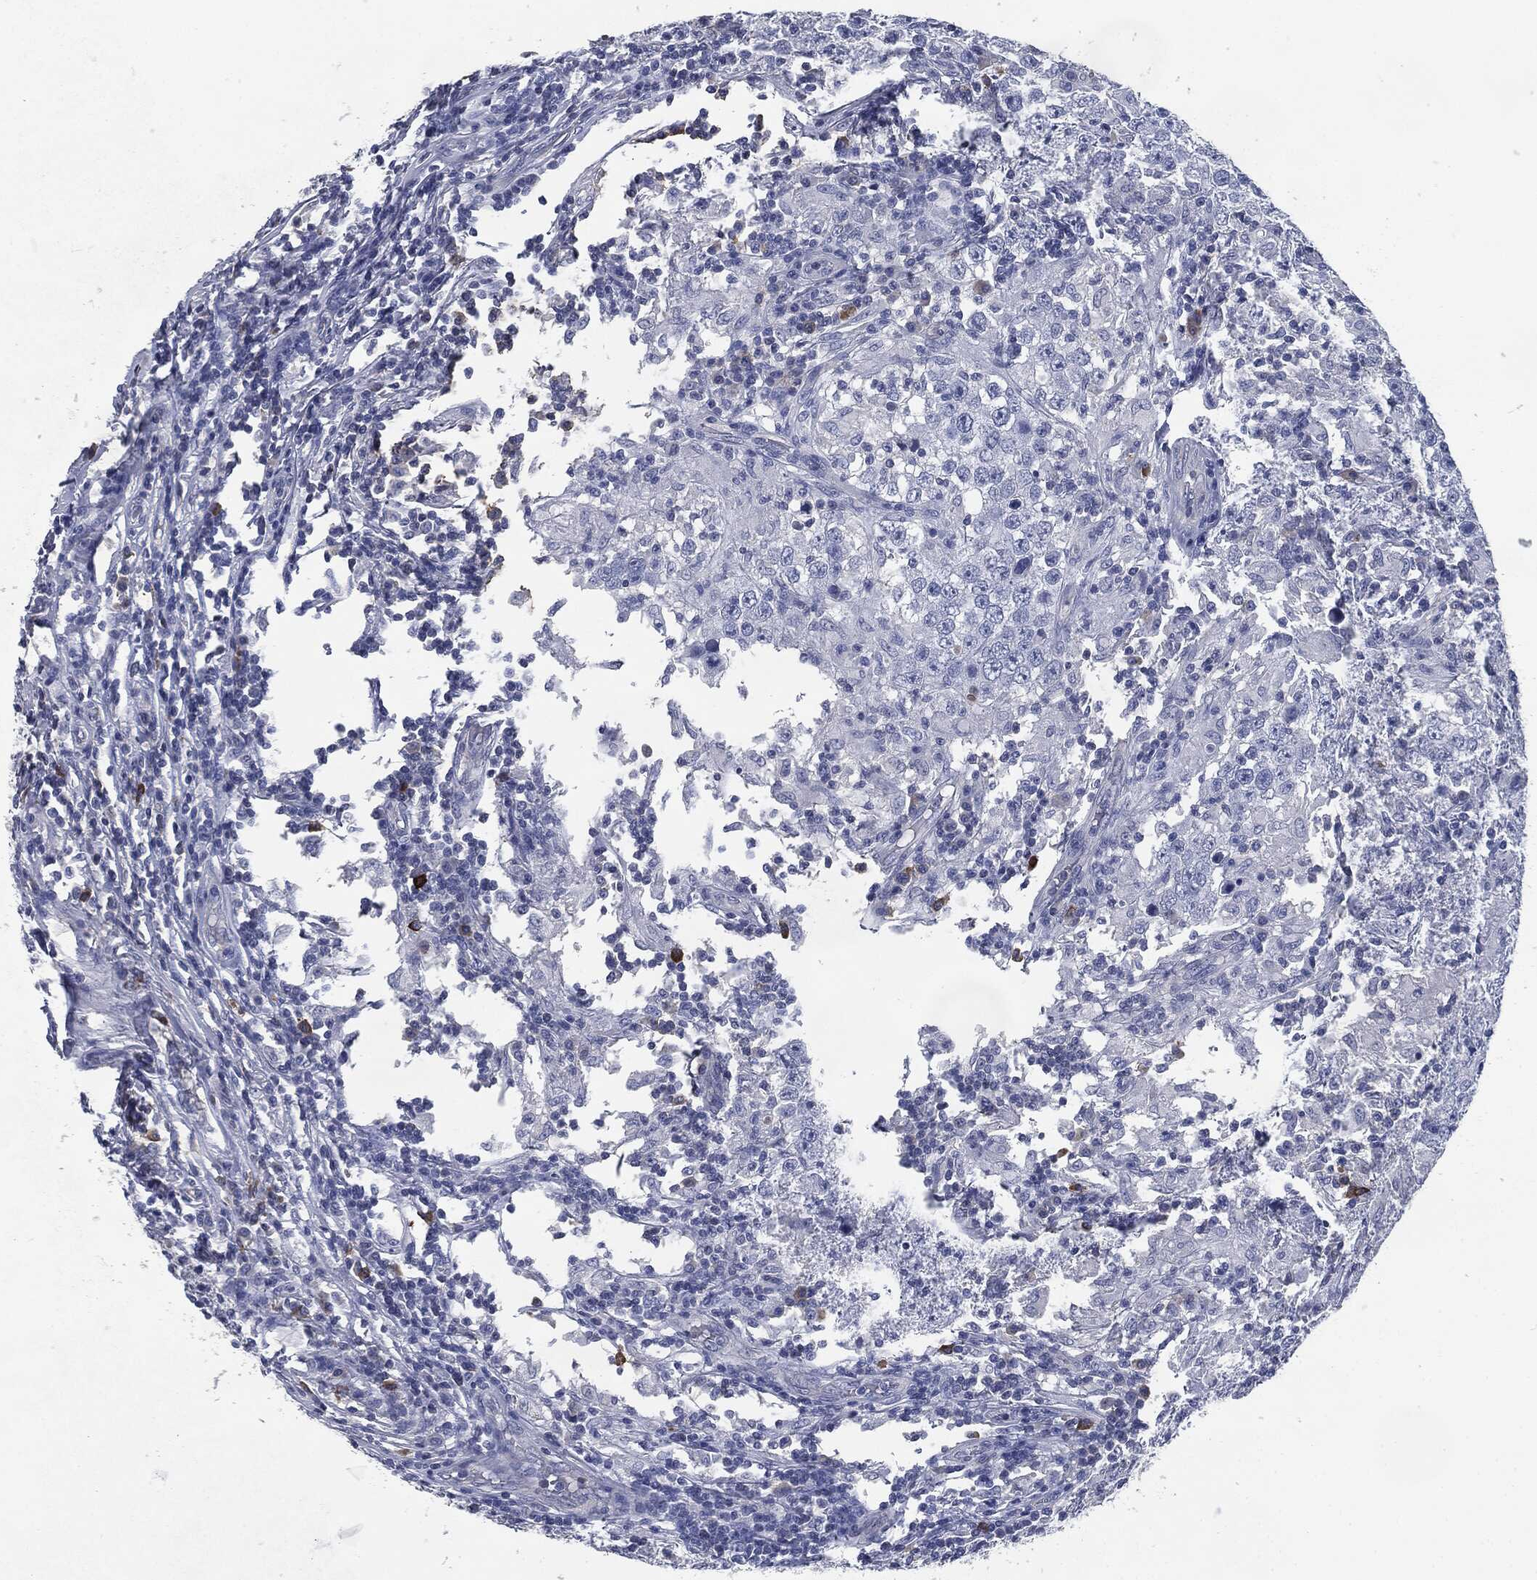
{"staining": {"intensity": "negative", "quantity": "none", "location": "none"}, "tissue": "testis cancer", "cell_type": "Tumor cells", "image_type": "cancer", "snomed": [{"axis": "morphology", "description": "Seminoma, NOS"}, {"axis": "morphology", "description": "Carcinoma, Embryonal, NOS"}, {"axis": "topography", "description": "Testis"}], "caption": "The immunohistochemistry (IHC) image has no significant staining in tumor cells of testis cancer tissue. (Stains: DAB immunohistochemistry with hematoxylin counter stain, Microscopy: brightfield microscopy at high magnification).", "gene": "CD27", "patient": {"sex": "male", "age": 41}}